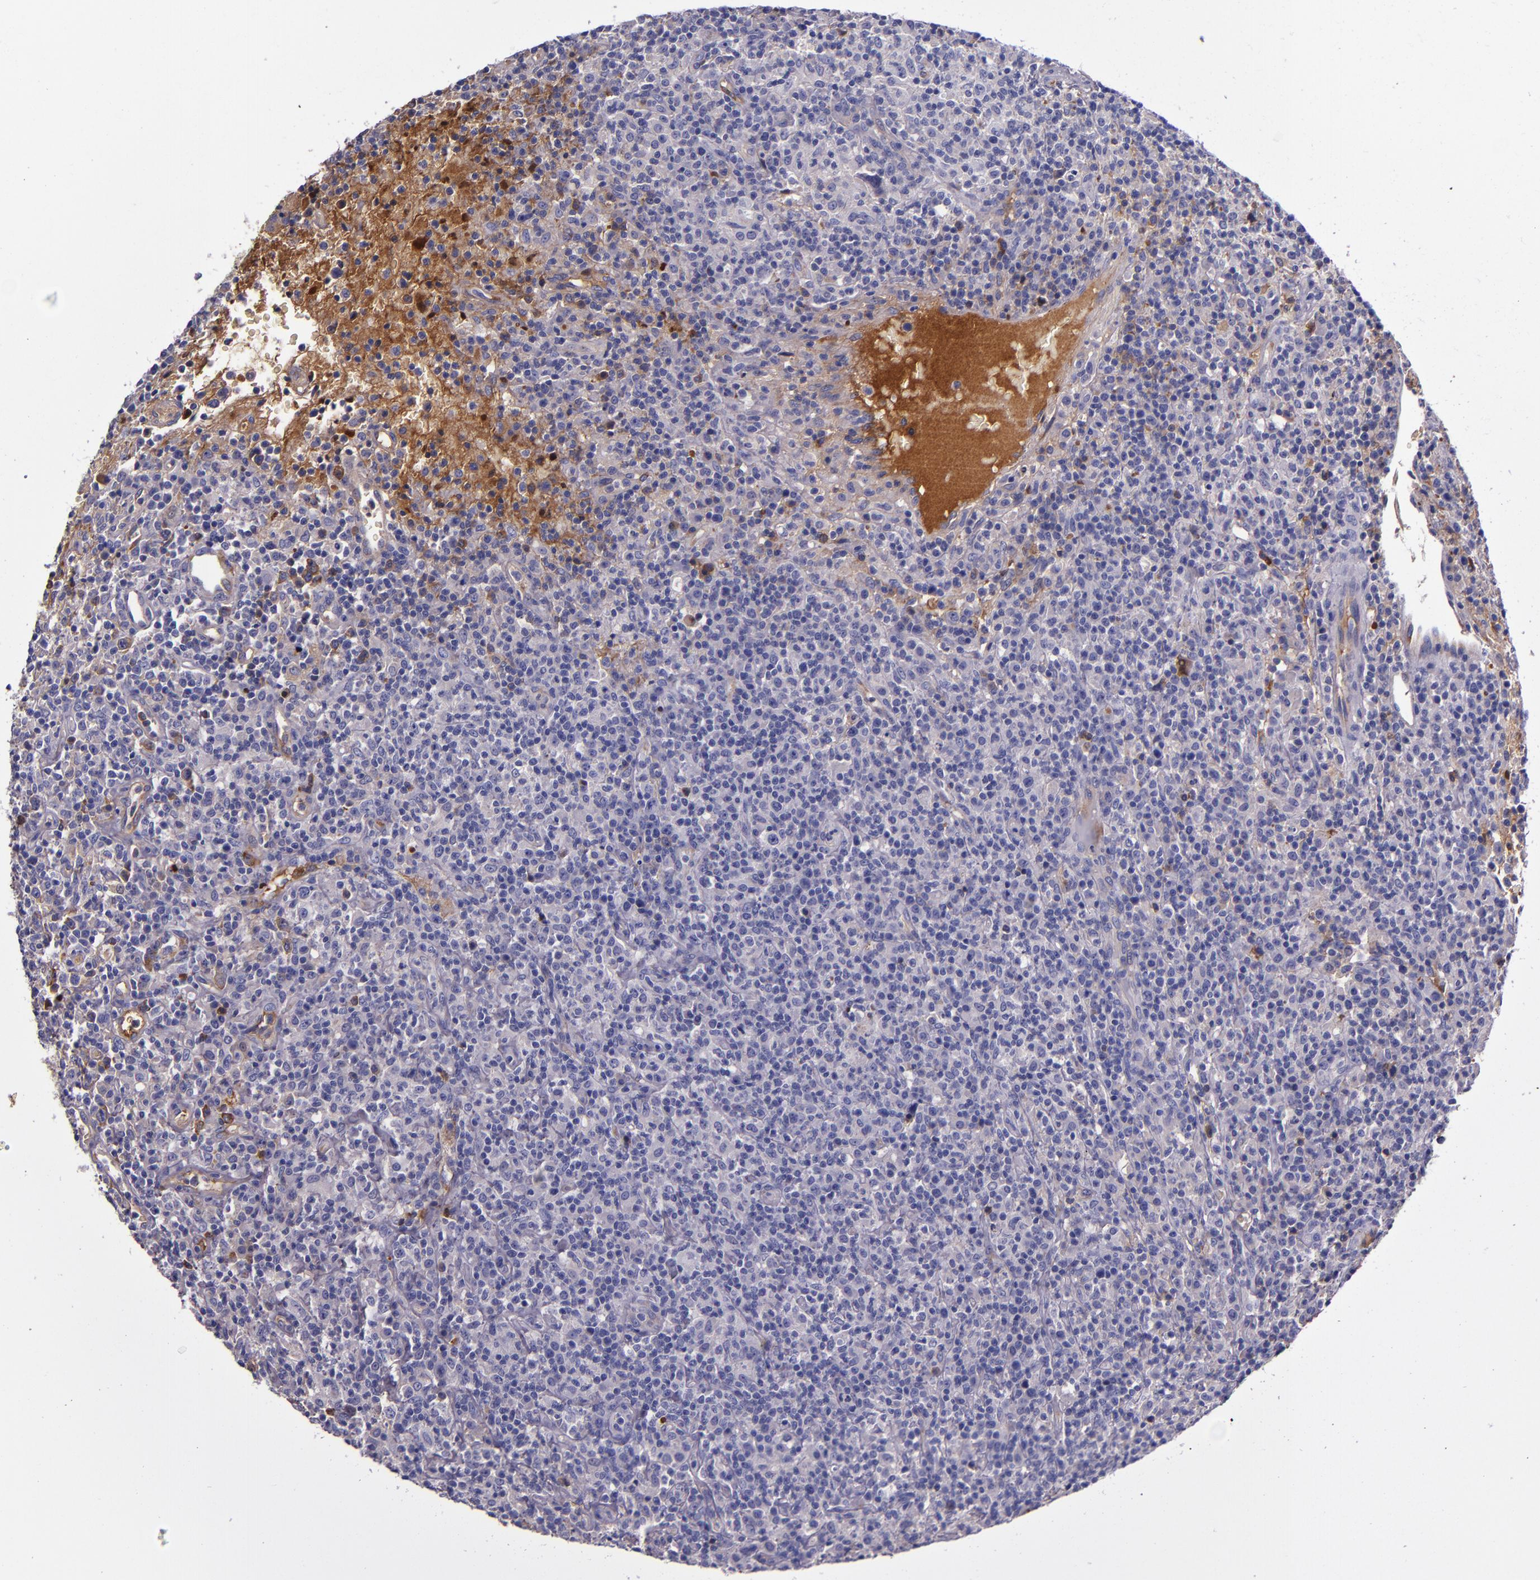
{"staining": {"intensity": "negative", "quantity": "none", "location": "none"}, "tissue": "lymphoma", "cell_type": "Tumor cells", "image_type": "cancer", "snomed": [{"axis": "morphology", "description": "Hodgkin's disease, NOS"}, {"axis": "topography", "description": "Lymph node"}], "caption": "Protein analysis of Hodgkin's disease exhibits no significant positivity in tumor cells.", "gene": "CLEC3B", "patient": {"sex": "male", "age": 65}}